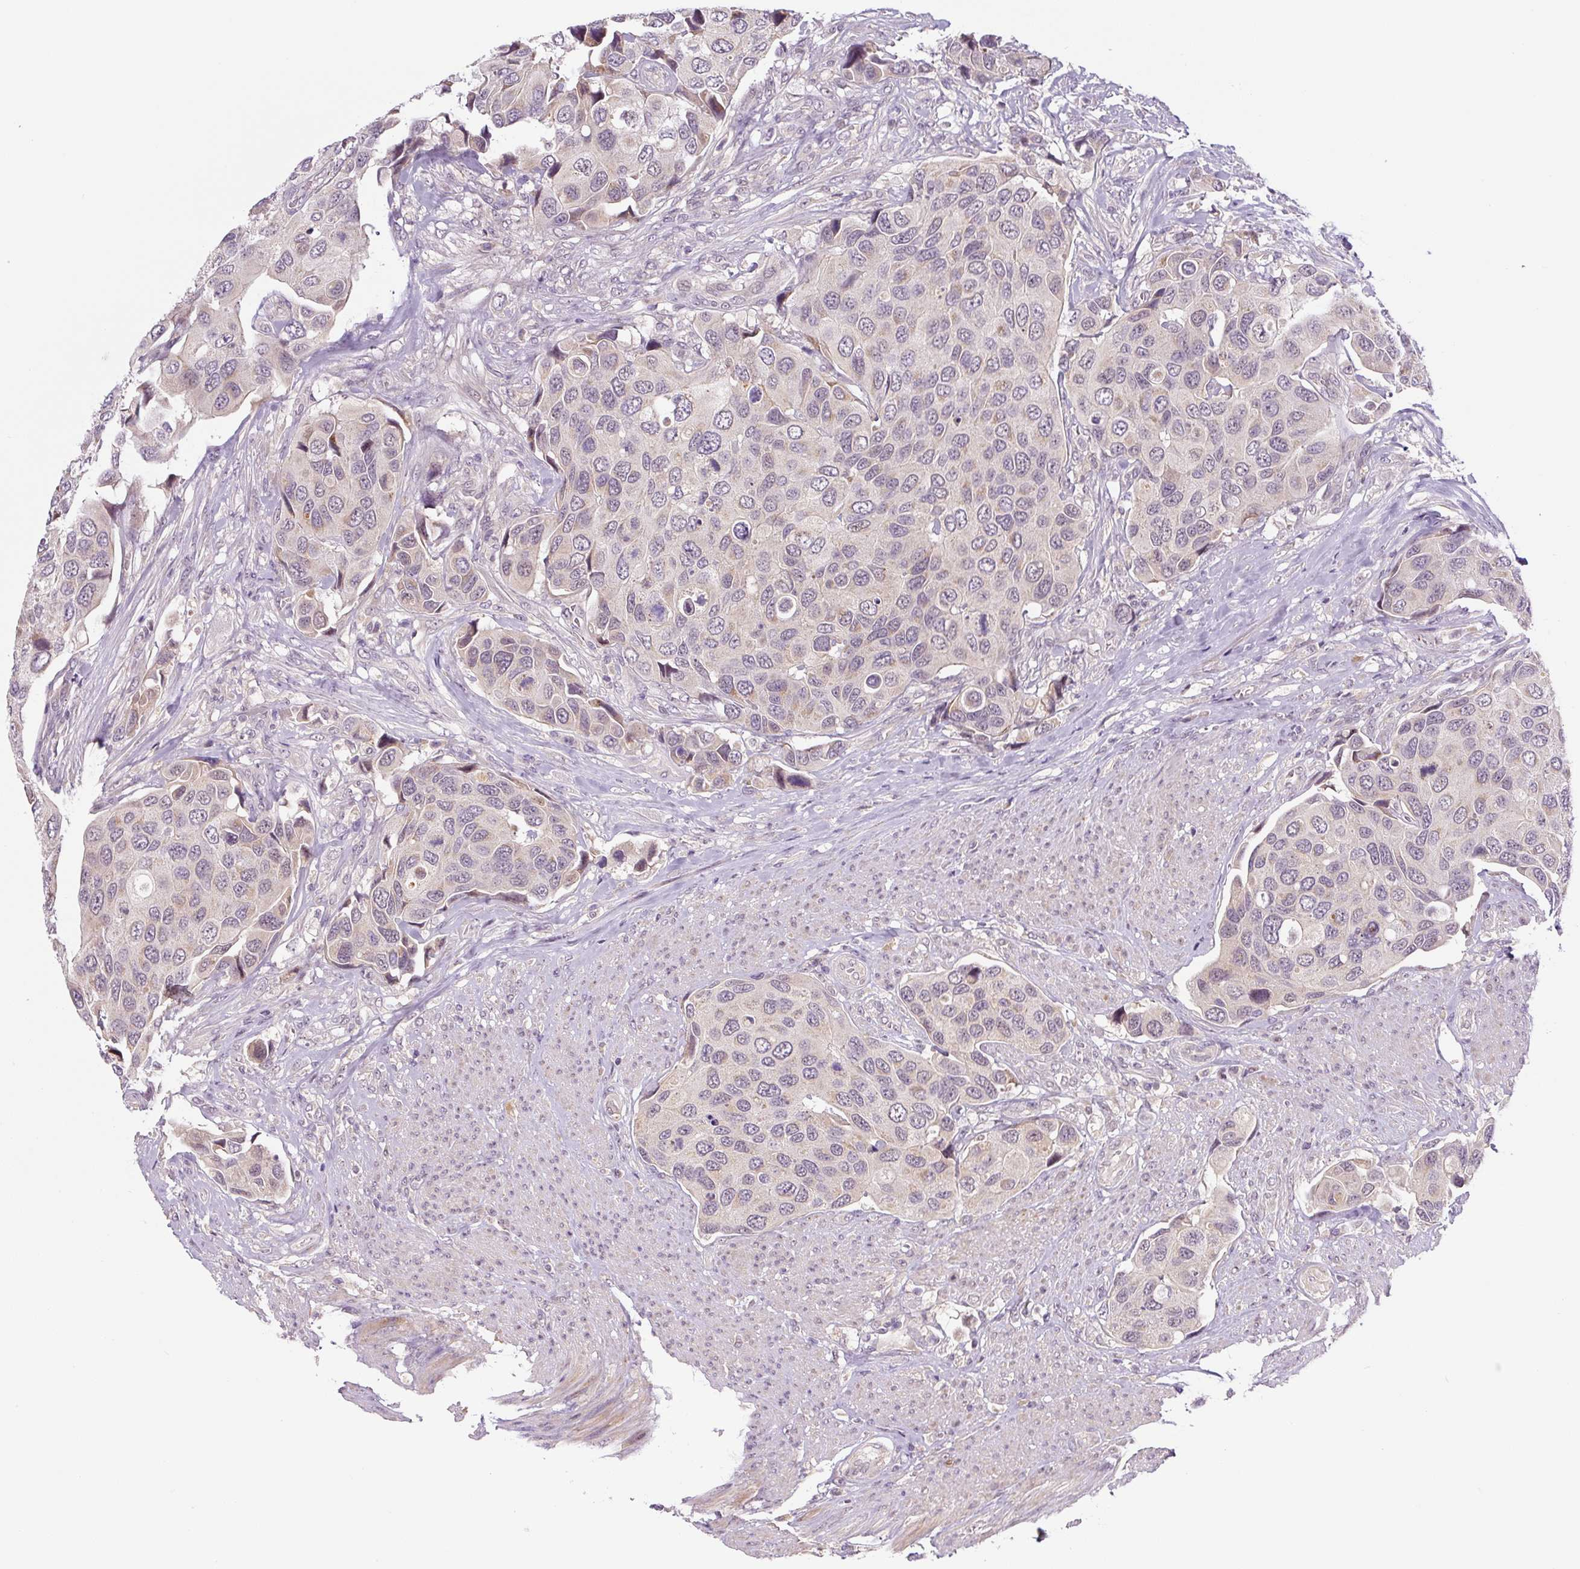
{"staining": {"intensity": "negative", "quantity": "none", "location": "none"}, "tissue": "urothelial cancer", "cell_type": "Tumor cells", "image_type": "cancer", "snomed": [{"axis": "morphology", "description": "Urothelial carcinoma, High grade"}, {"axis": "topography", "description": "Urinary bladder"}], "caption": "A photomicrograph of human urothelial cancer is negative for staining in tumor cells.", "gene": "PRKAA2", "patient": {"sex": "male", "age": 74}}